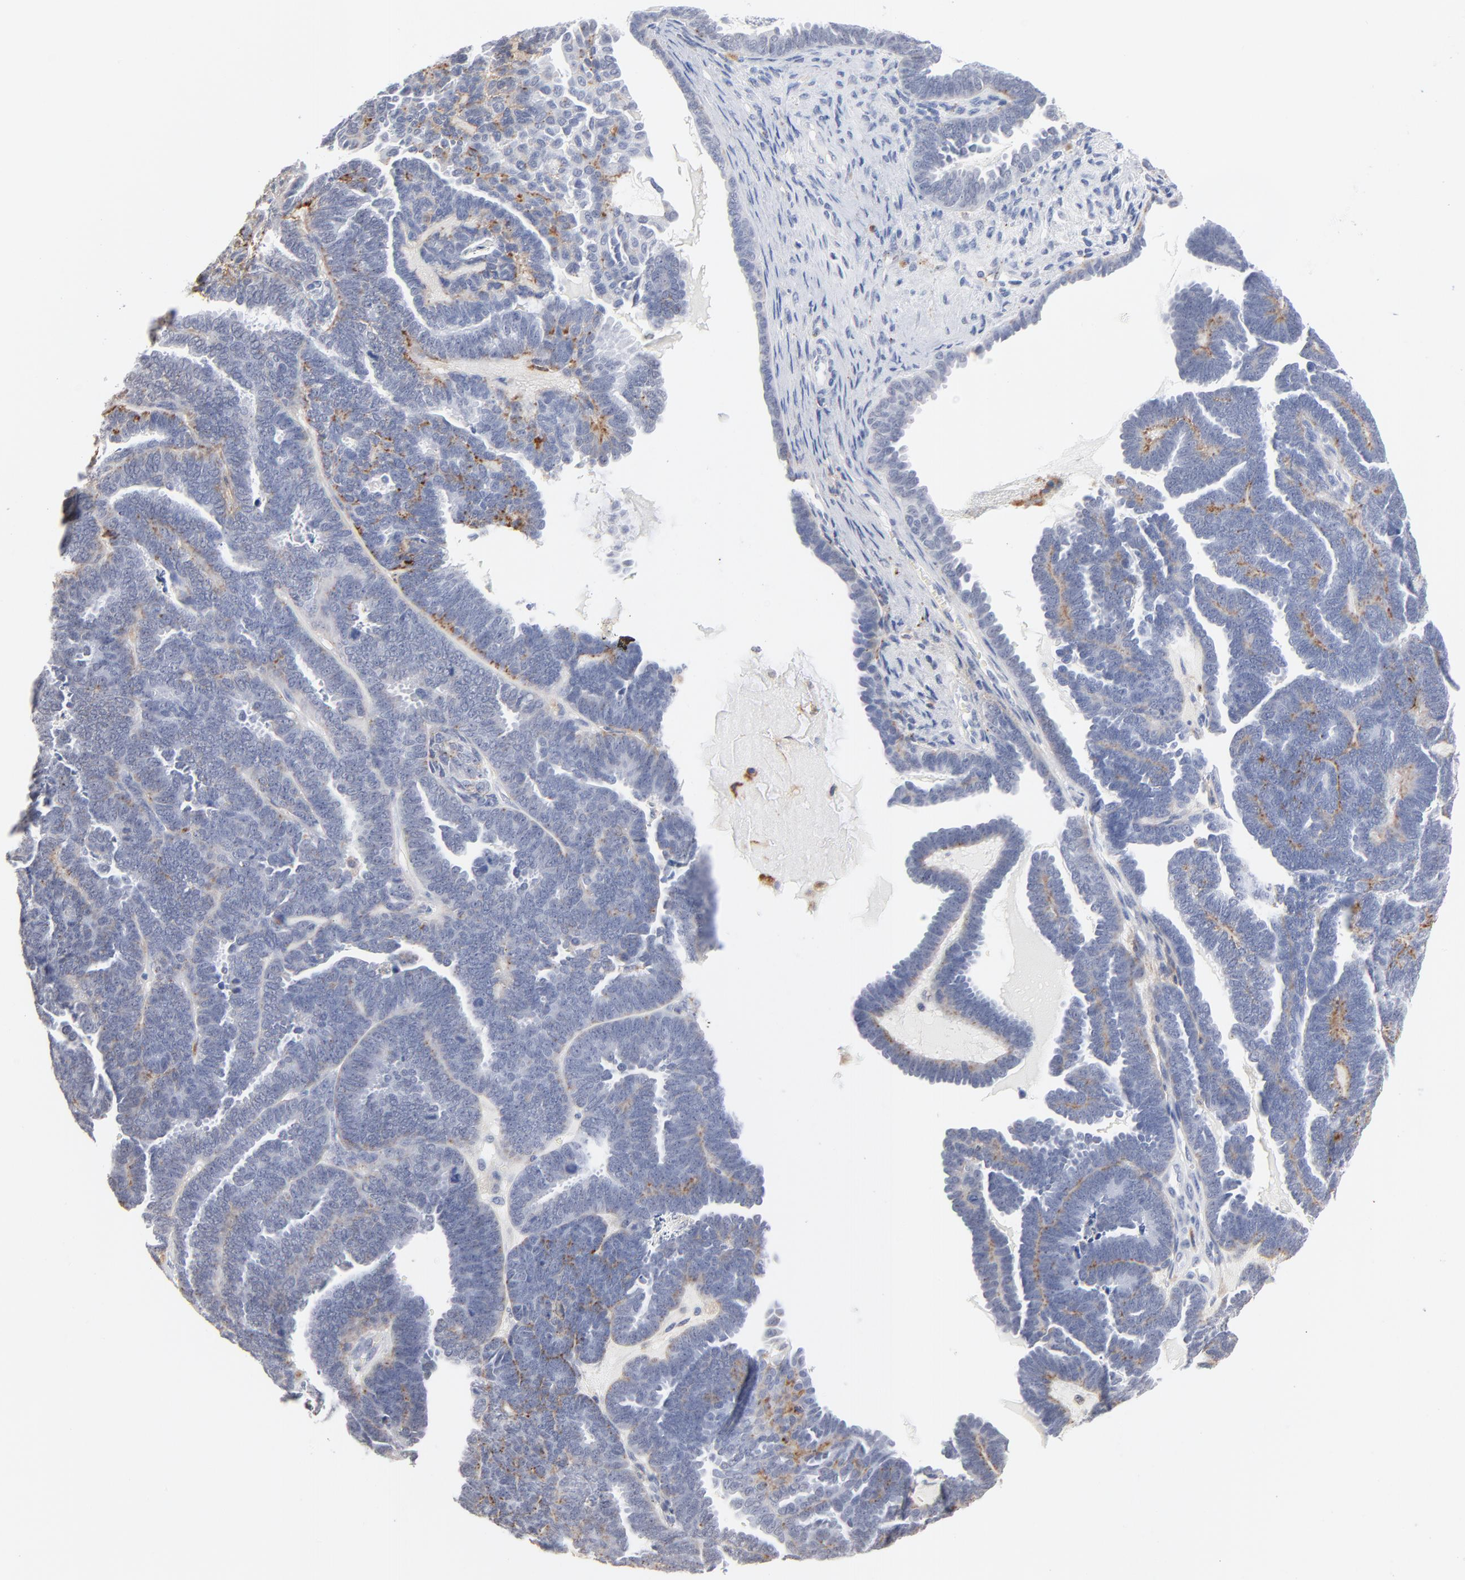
{"staining": {"intensity": "weak", "quantity": "25%-75%", "location": "cytoplasmic/membranous"}, "tissue": "endometrial cancer", "cell_type": "Tumor cells", "image_type": "cancer", "snomed": [{"axis": "morphology", "description": "Neoplasm, malignant, NOS"}, {"axis": "topography", "description": "Endometrium"}], "caption": "Protein staining demonstrates weak cytoplasmic/membranous staining in approximately 25%-75% of tumor cells in endometrial cancer.", "gene": "LTBP2", "patient": {"sex": "female", "age": 74}}